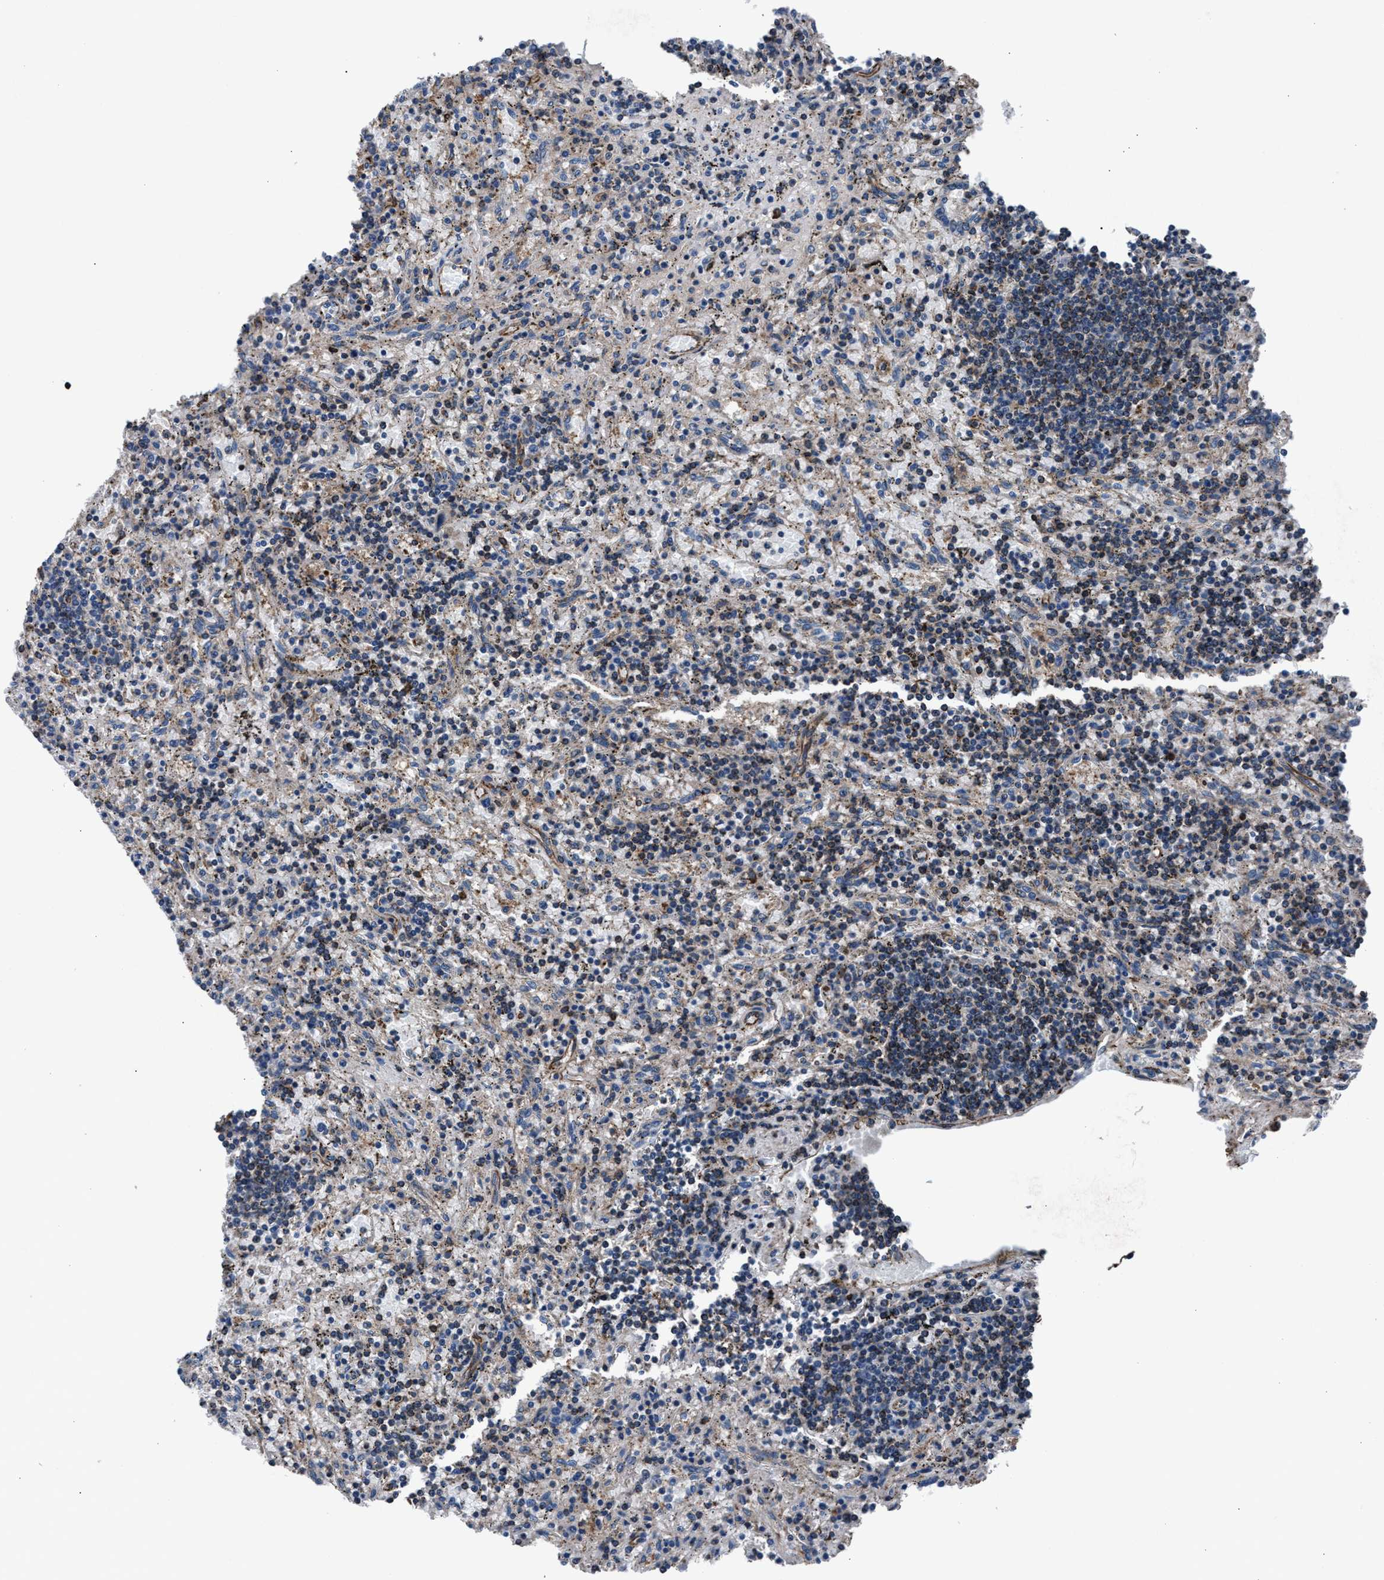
{"staining": {"intensity": "weak", "quantity": "<25%", "location": "cytoplasmic/membranous"}, "tissue": "lymphoma", "cell_type": "Tumor cells", "image_type": "cancer", "snomed": [{"axis": "morphology", "description": "Malignant lymphoma, non-Hodgkin's type, Low grade"}, {"axis": "topography", "description": "Spleen"}], "caption": "Low-grade malignant lymphoma, non-Hodgkin's type stained for a protein using immunohistochemistry demonstrates no expression tumor cells.", "gene": "MFSD11", "patient": {"sex": "male", "age": 76}}